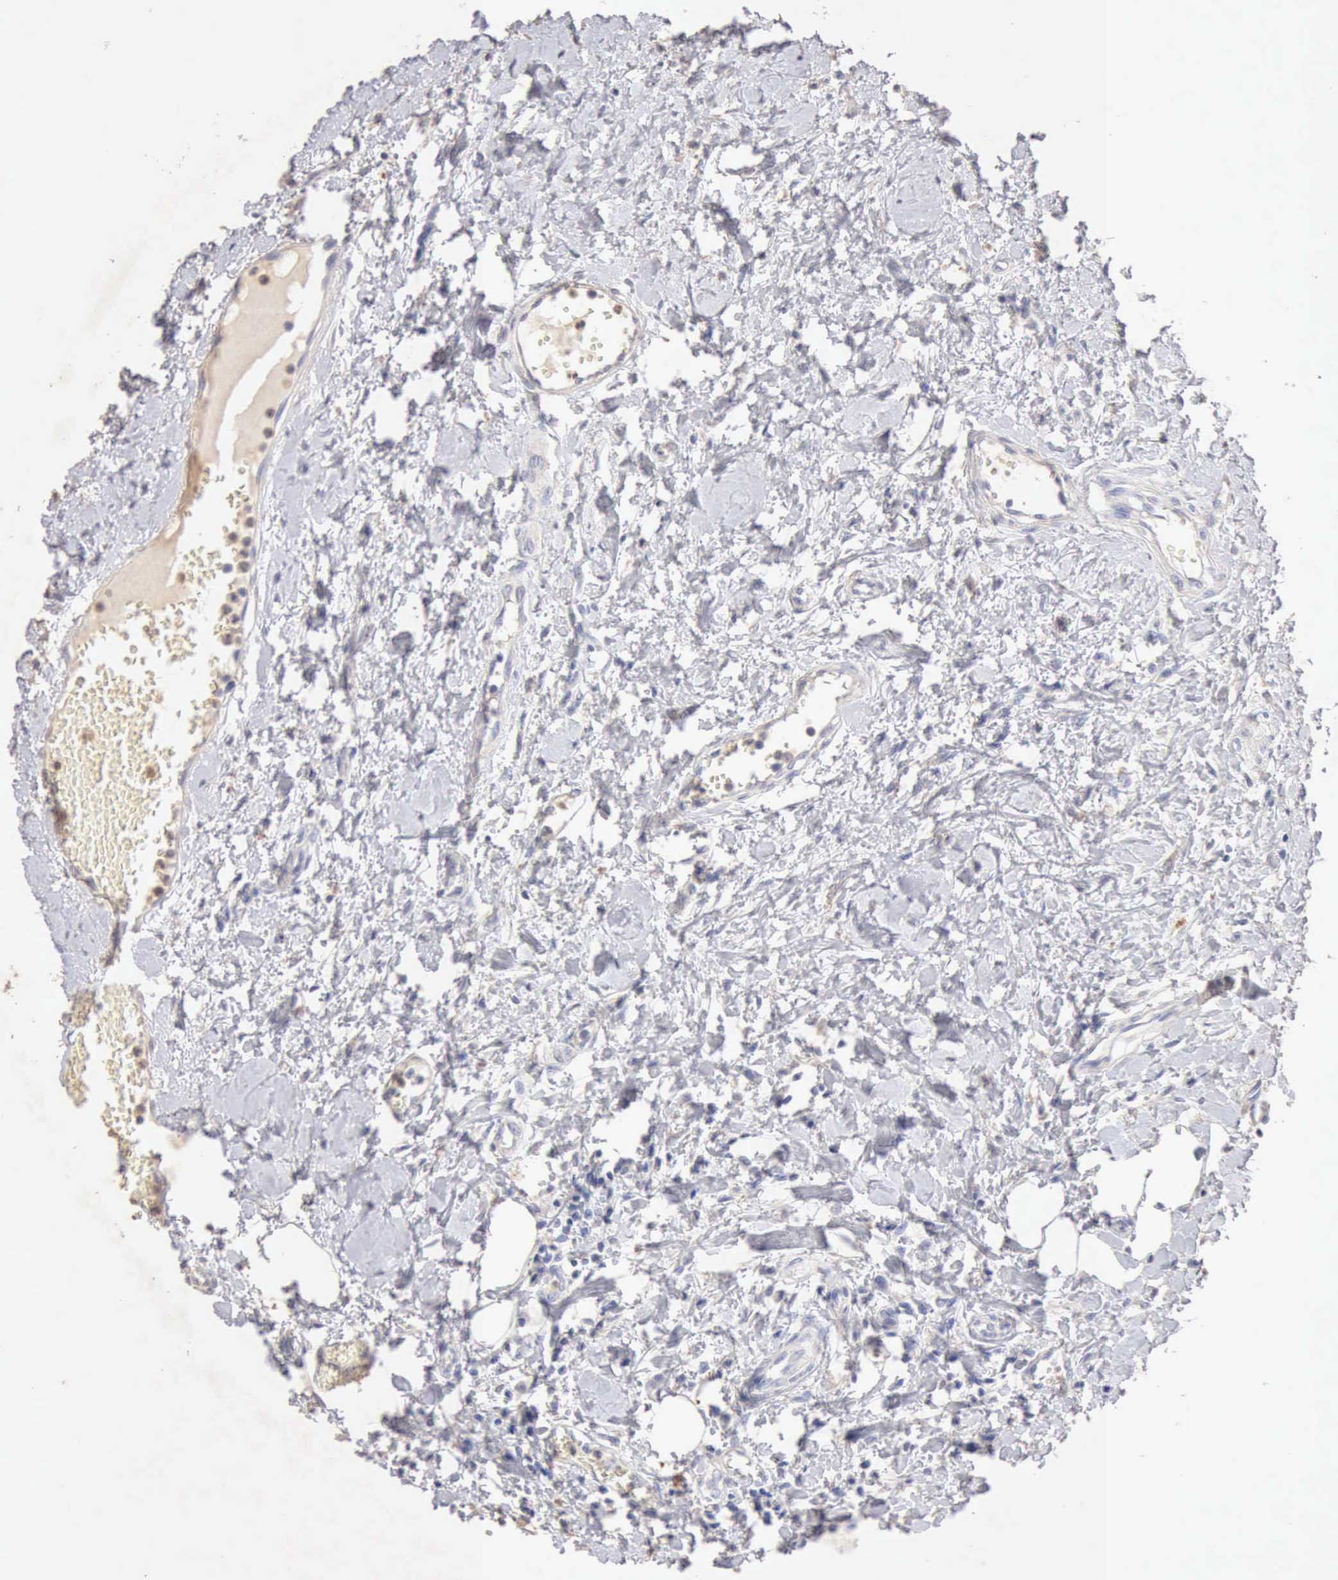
{"staining": {"intensity": "negative", "quantity": "none", "location": "none"}, "tissue": "urothelial cancer", "cell_type": "Tumor cells", "image_type": "cancer", "snomed": [{"axis": "morphology", "description": "Urothelial carcinoma, High grade"}, {"axis": "topography", "description": "Urinary bladder"}], "caption": "There is no significant staining in tumor cells of urothelial carcinoma (high-grade).", "gene": "KRT6B", "patient": {"sex": "male", "age": 56}}